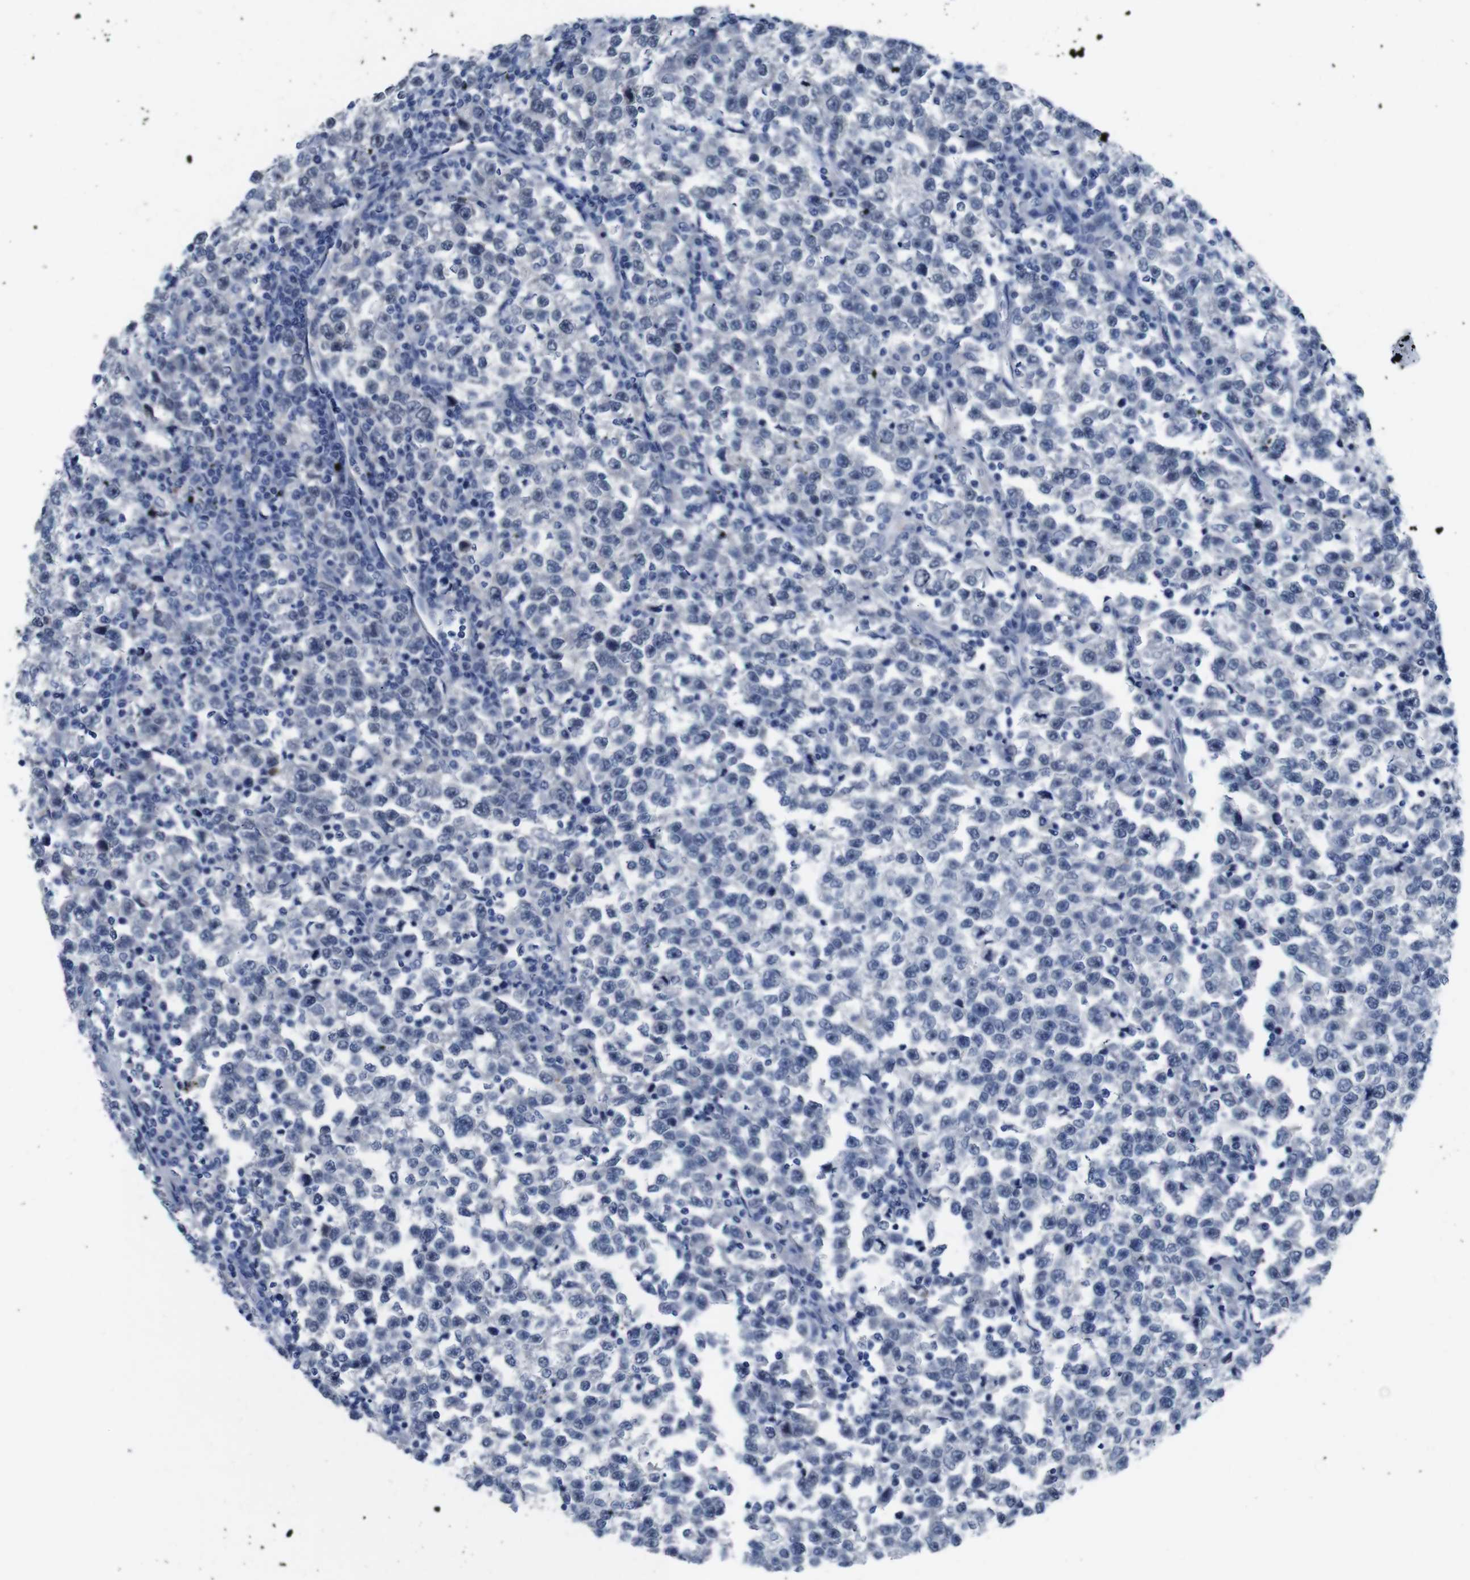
{"staining": {"intensity": "negative", "quantity": "none", "location": "none"}, "tissue": "testis cancer", "cell_type": "Tumor cells", "image_type": "cancer", "snomed": [{"axis": "morphology", "description": "Normal tissue, NOS"}, {"axis": "morphology", "description": "Seminoma, NOS"}, {"axis": "topography", "description": "Testis"}], "caption": "A high-resolution photomicrograph shows IHC staining of testis cancer, which exhibits no significant expression in tumor cells. The staining was performed using DAB to visualize the protein expression in brown, while the nuclei were stained in blue with hematoxylin (Magnification: 20x).", "gene": "C1RL", "patient": {"sex": "male", "age": 43}}